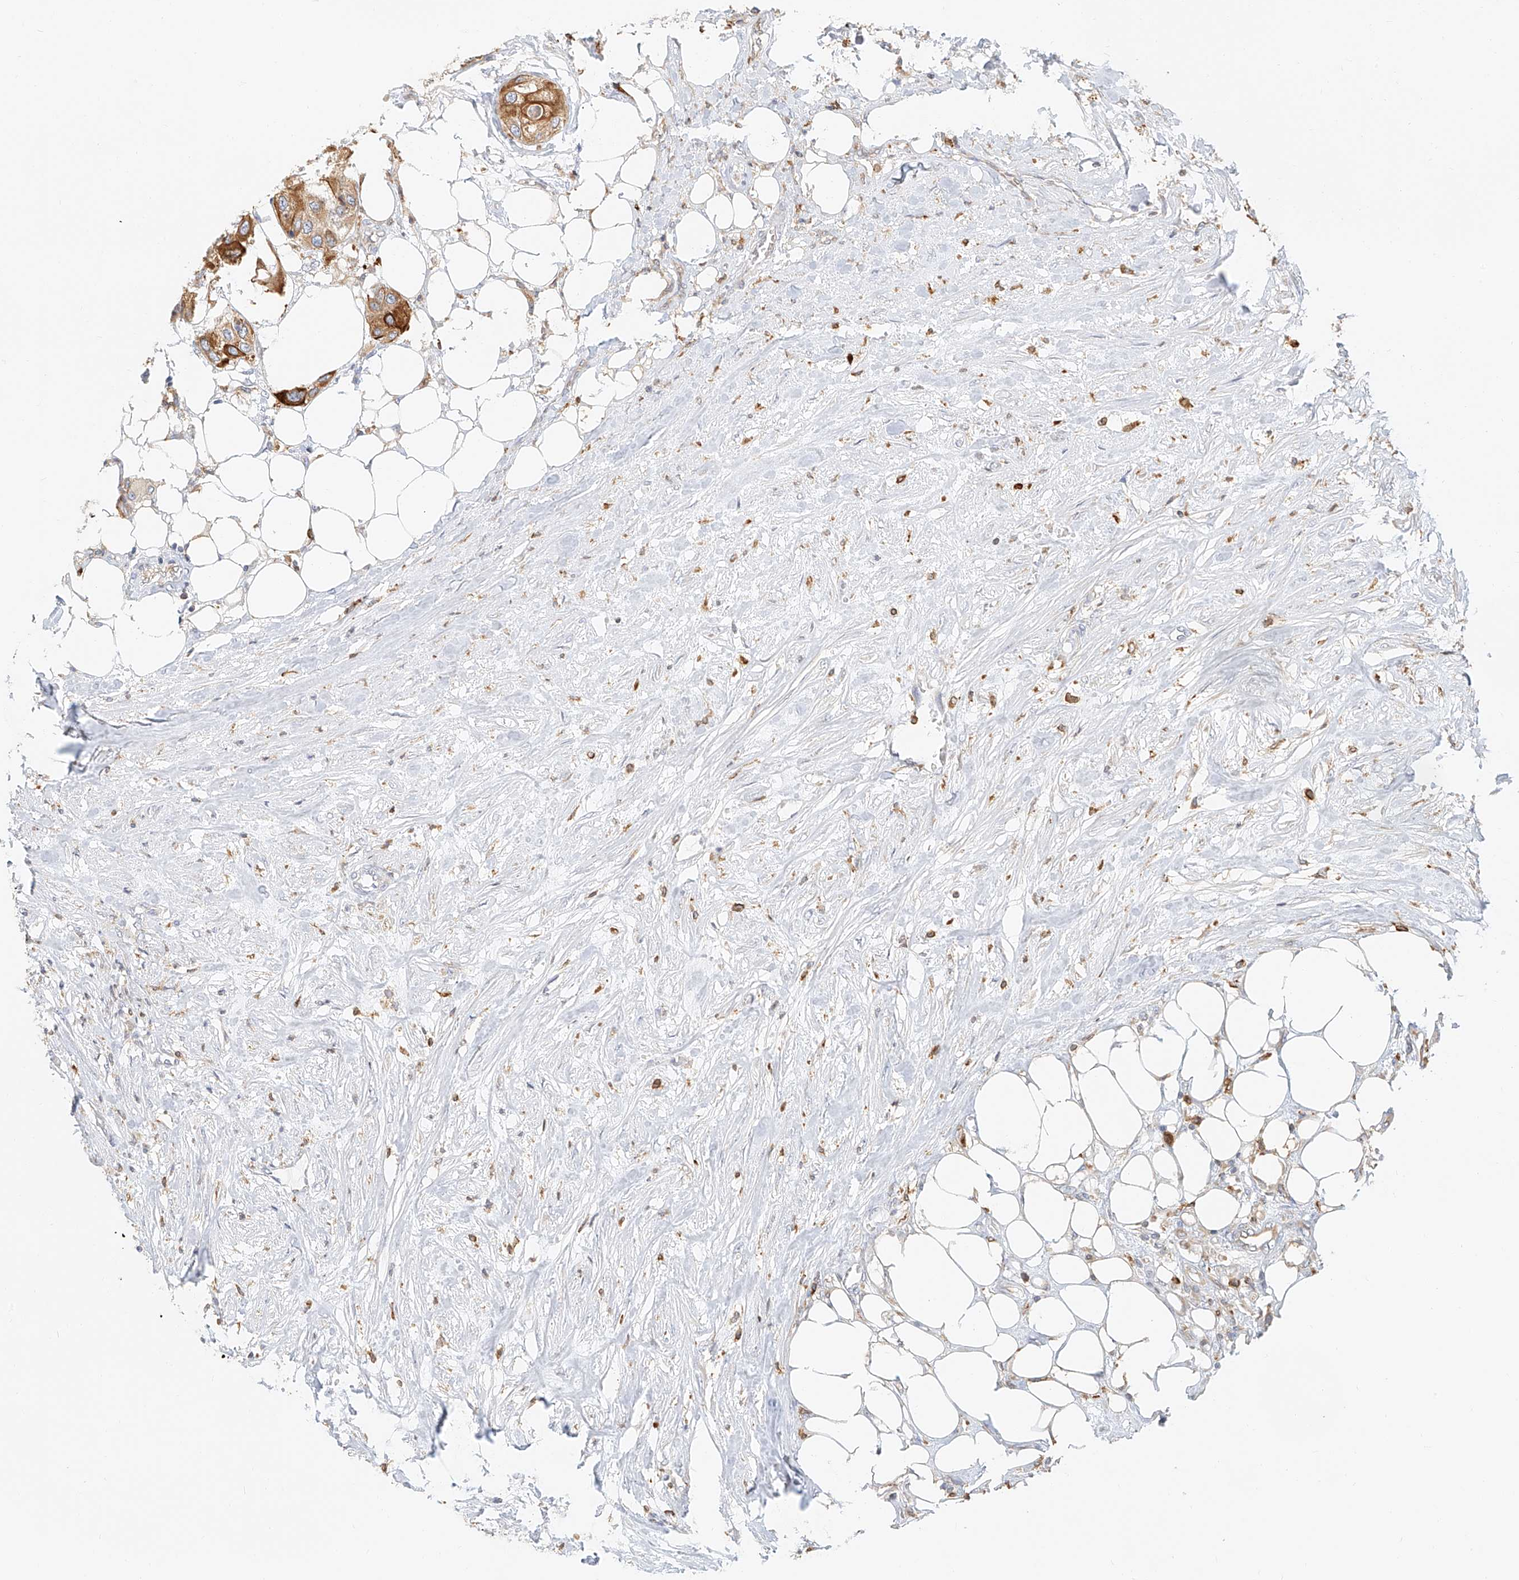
{"staining": {"intensity": "strong", "quantity": ">75%", "location": "cytoplasmic/membranous"}, "tissue": "urothelial cancer", "cell_type": "Tumor cells", "image_type": "cancer", "snomed": [{"axis": "morphology", "description": "Urothelial carcinoma, High grade"}, {"axis": "topography", "description": "Urinary bladder"}], "caption": "Strong cytoplasmic/membranous protein positivity is appreciated in approximately >75% of tumor cells in urothelial carcinoma (high-grade).", "gene": "DHRS7", "patient": {"sex": "male", "age": 64}}